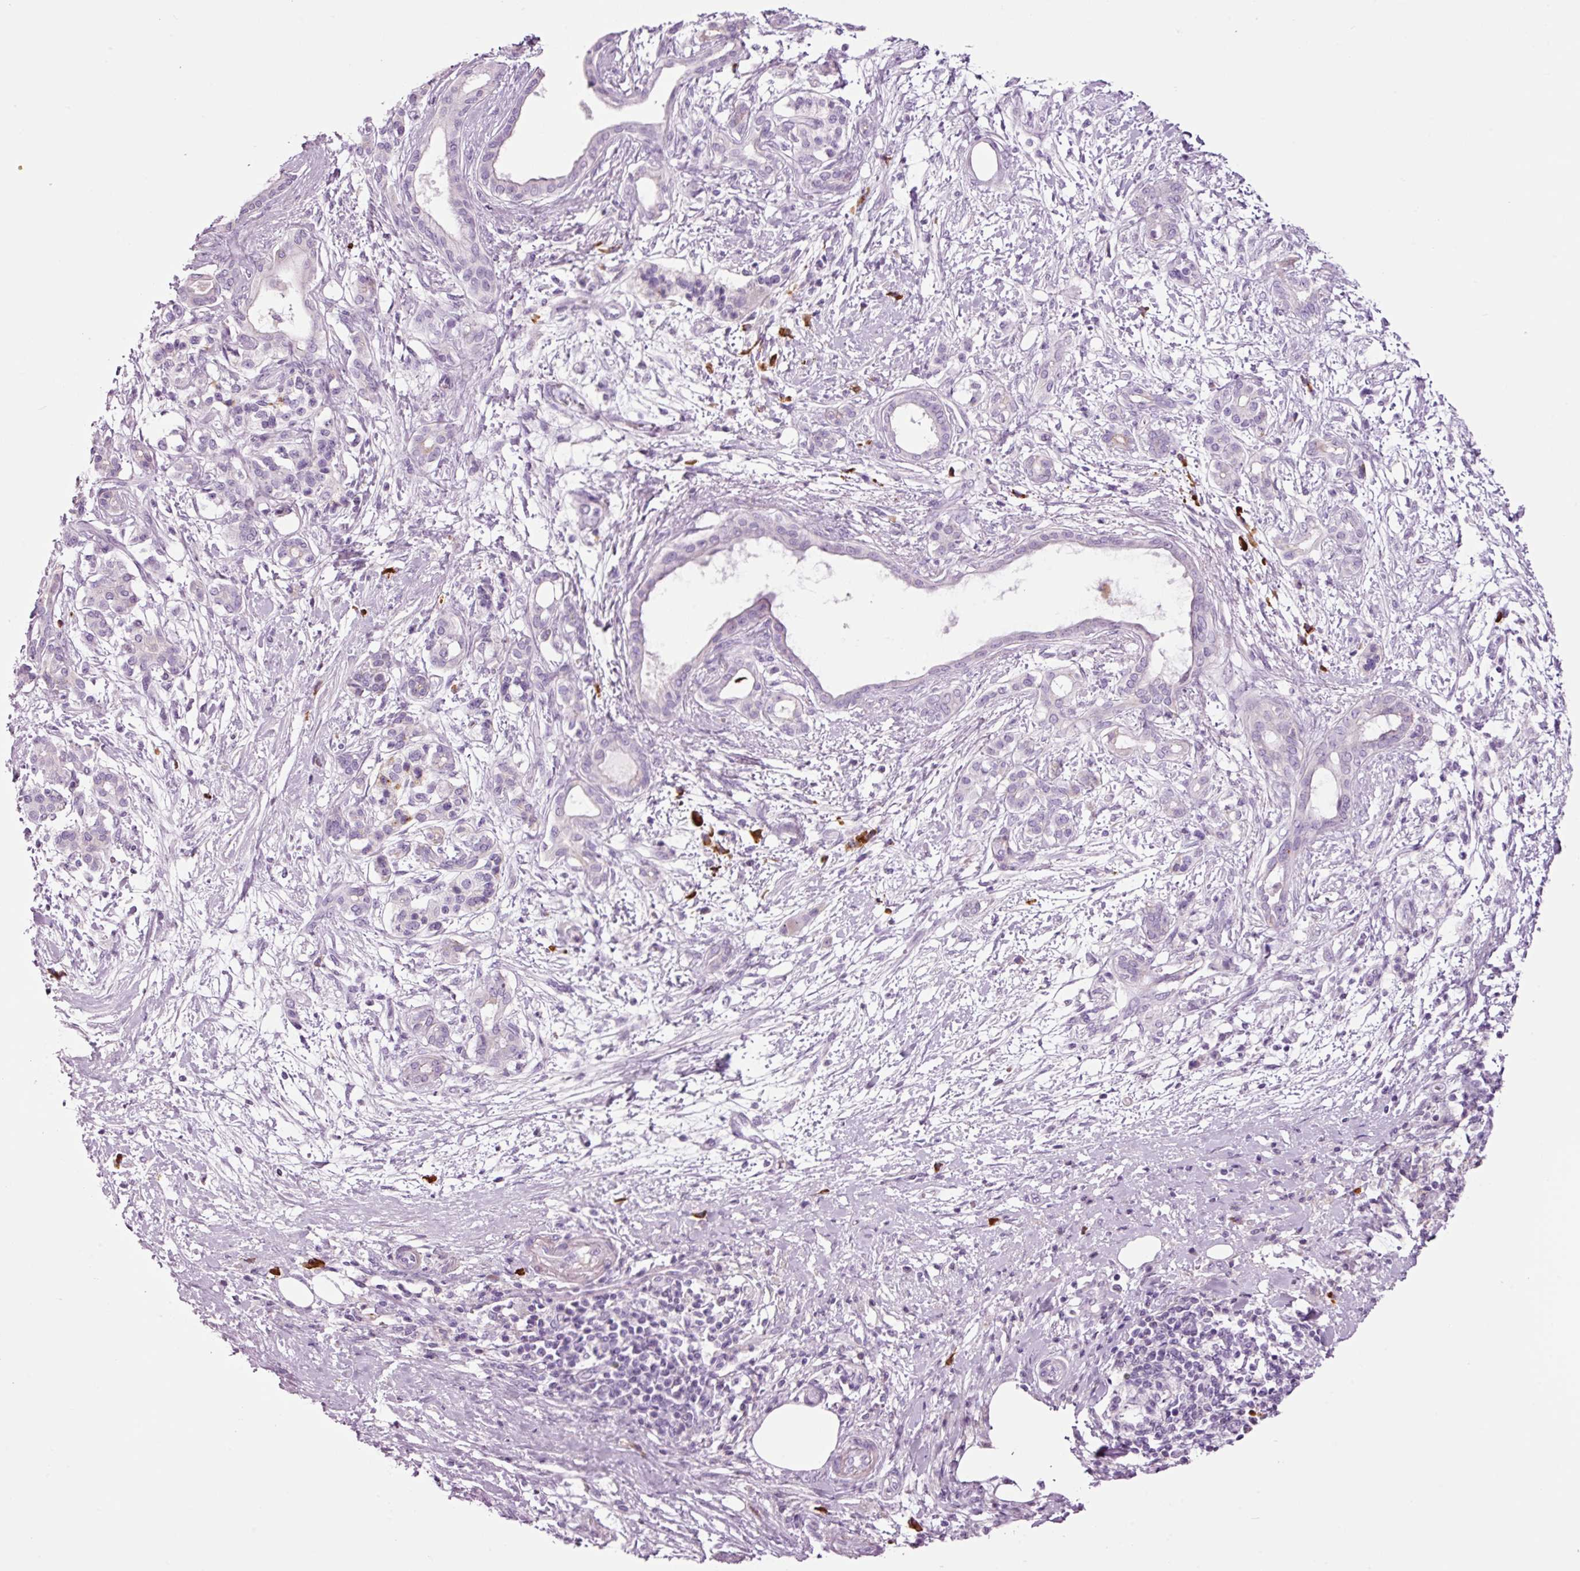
{"staining": {"intensity": "negative", "quantity": "none", "location": "none"}, "tissue": "pancreatic cancer", "cell_type": "Tumor cells", "image_type": "cancer", "snomed": [{"axis": "morphology", "description": "Adenocarcinoma, NOS"}, {"axis": "topography", "description": "Pancreas"}], "caption": "DAB (3,3'-diaminobenzidine) immunohistochemical staining of human pancreatic cancer (adenocarcinoma) shows no significant staining in tumor cells.", "gene": "KLF1", "patient": {"sex": "female", "age": 55}}